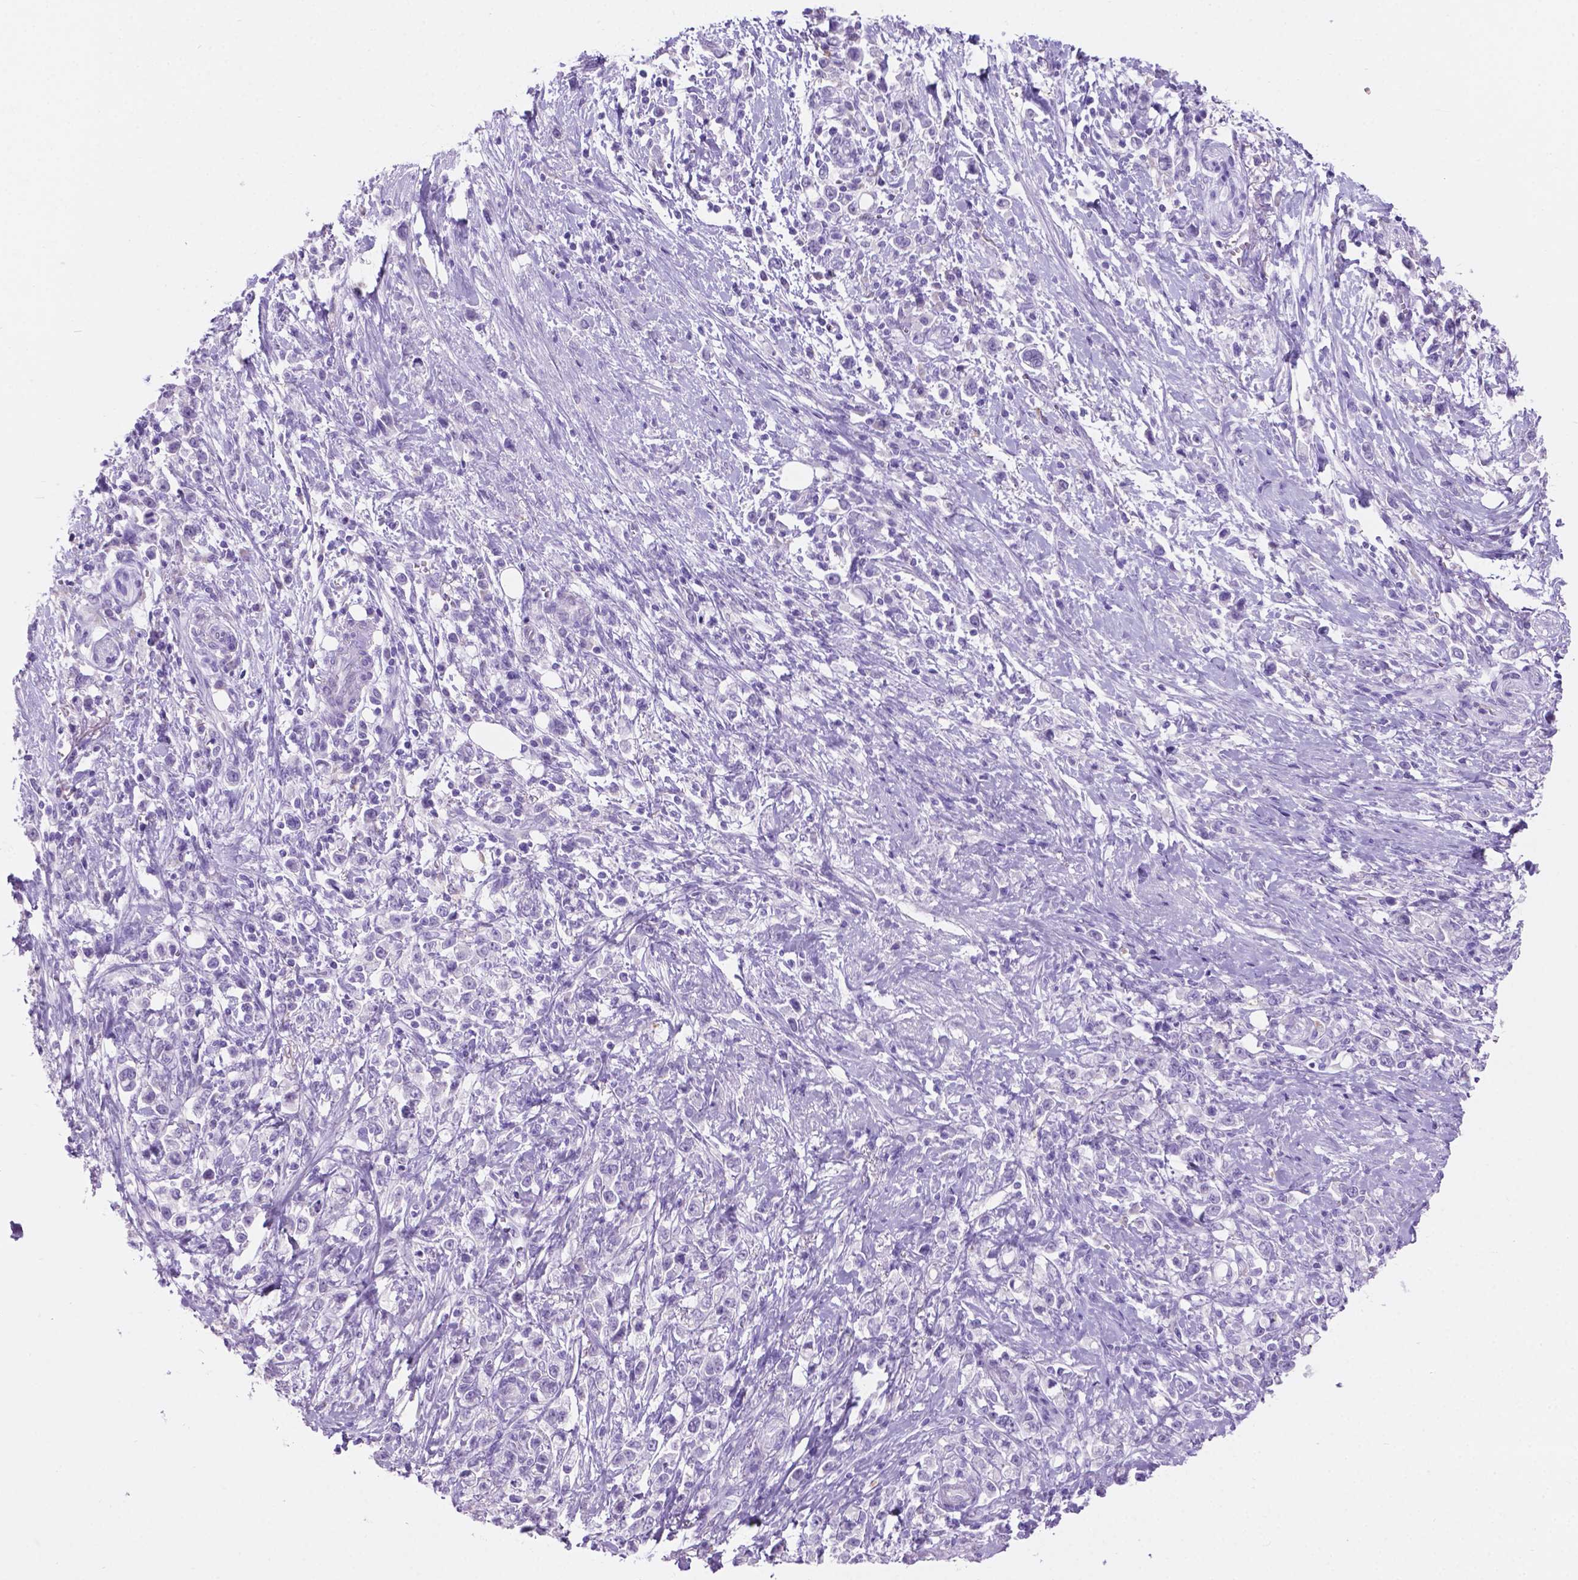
{"staining": {"intensity": "negative", "quantity": "none", "location": "none"}, "tissue": "stomach cancer", "cell_type": "Tumor cells", "image_type": "cancer", "snomed": [{"axis": "morphology", "description": "Adenocarcinoma, NOS"}, {"axis": "topography", "description": "Stomach"}], "caption": "Immunohistochemical staining of stomach adenocarcinoma shows no significant expression in tumor cells.", "gene": "GRIN2B", "patient": {"sex": "male", "age": 63}}